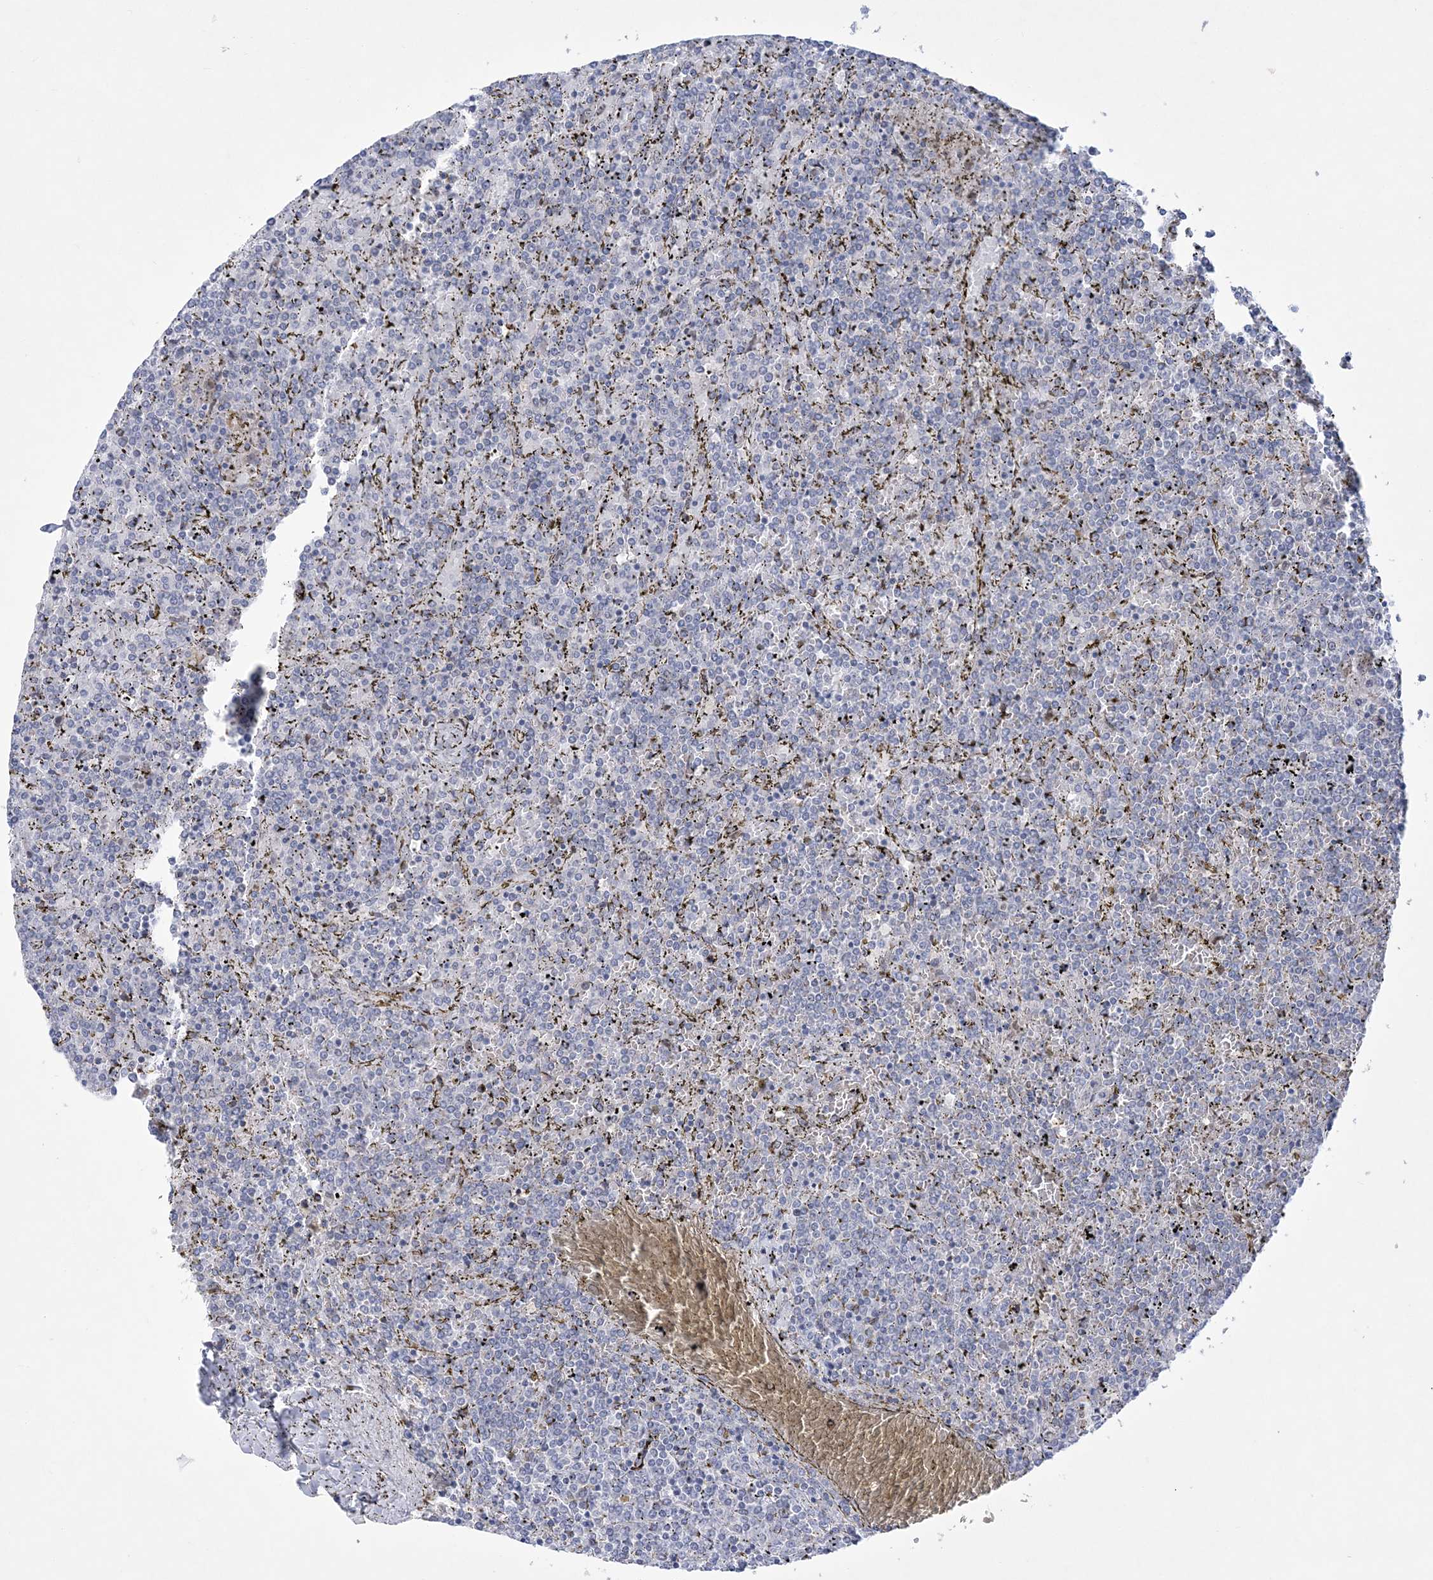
{"staining": {"intensity": "negative", "quantity": "none", "location": "none"}, "tissue": "lymphoma", "cell_type": "Tumor cells", "image_type": "cancer", "snomed": [{"axis": "morphology", "description": "Malignant lymphoma, non-Hodgkin's type, Low grade"}, {"axis": "topography", "description": "Spleen"}], "caption": "Immunohistochemical staining of lymphoma demonstrates no significant expression in tumor cells. The staining was performed using DAB (3,3'-diaminobenzidine) to visualize the protein expression in brown, while the nuclei were stained in blue with hematoxylin (Magnification: 20x).", "gene": "WDR27", "patient": {"sex": "female", "age": 19}}